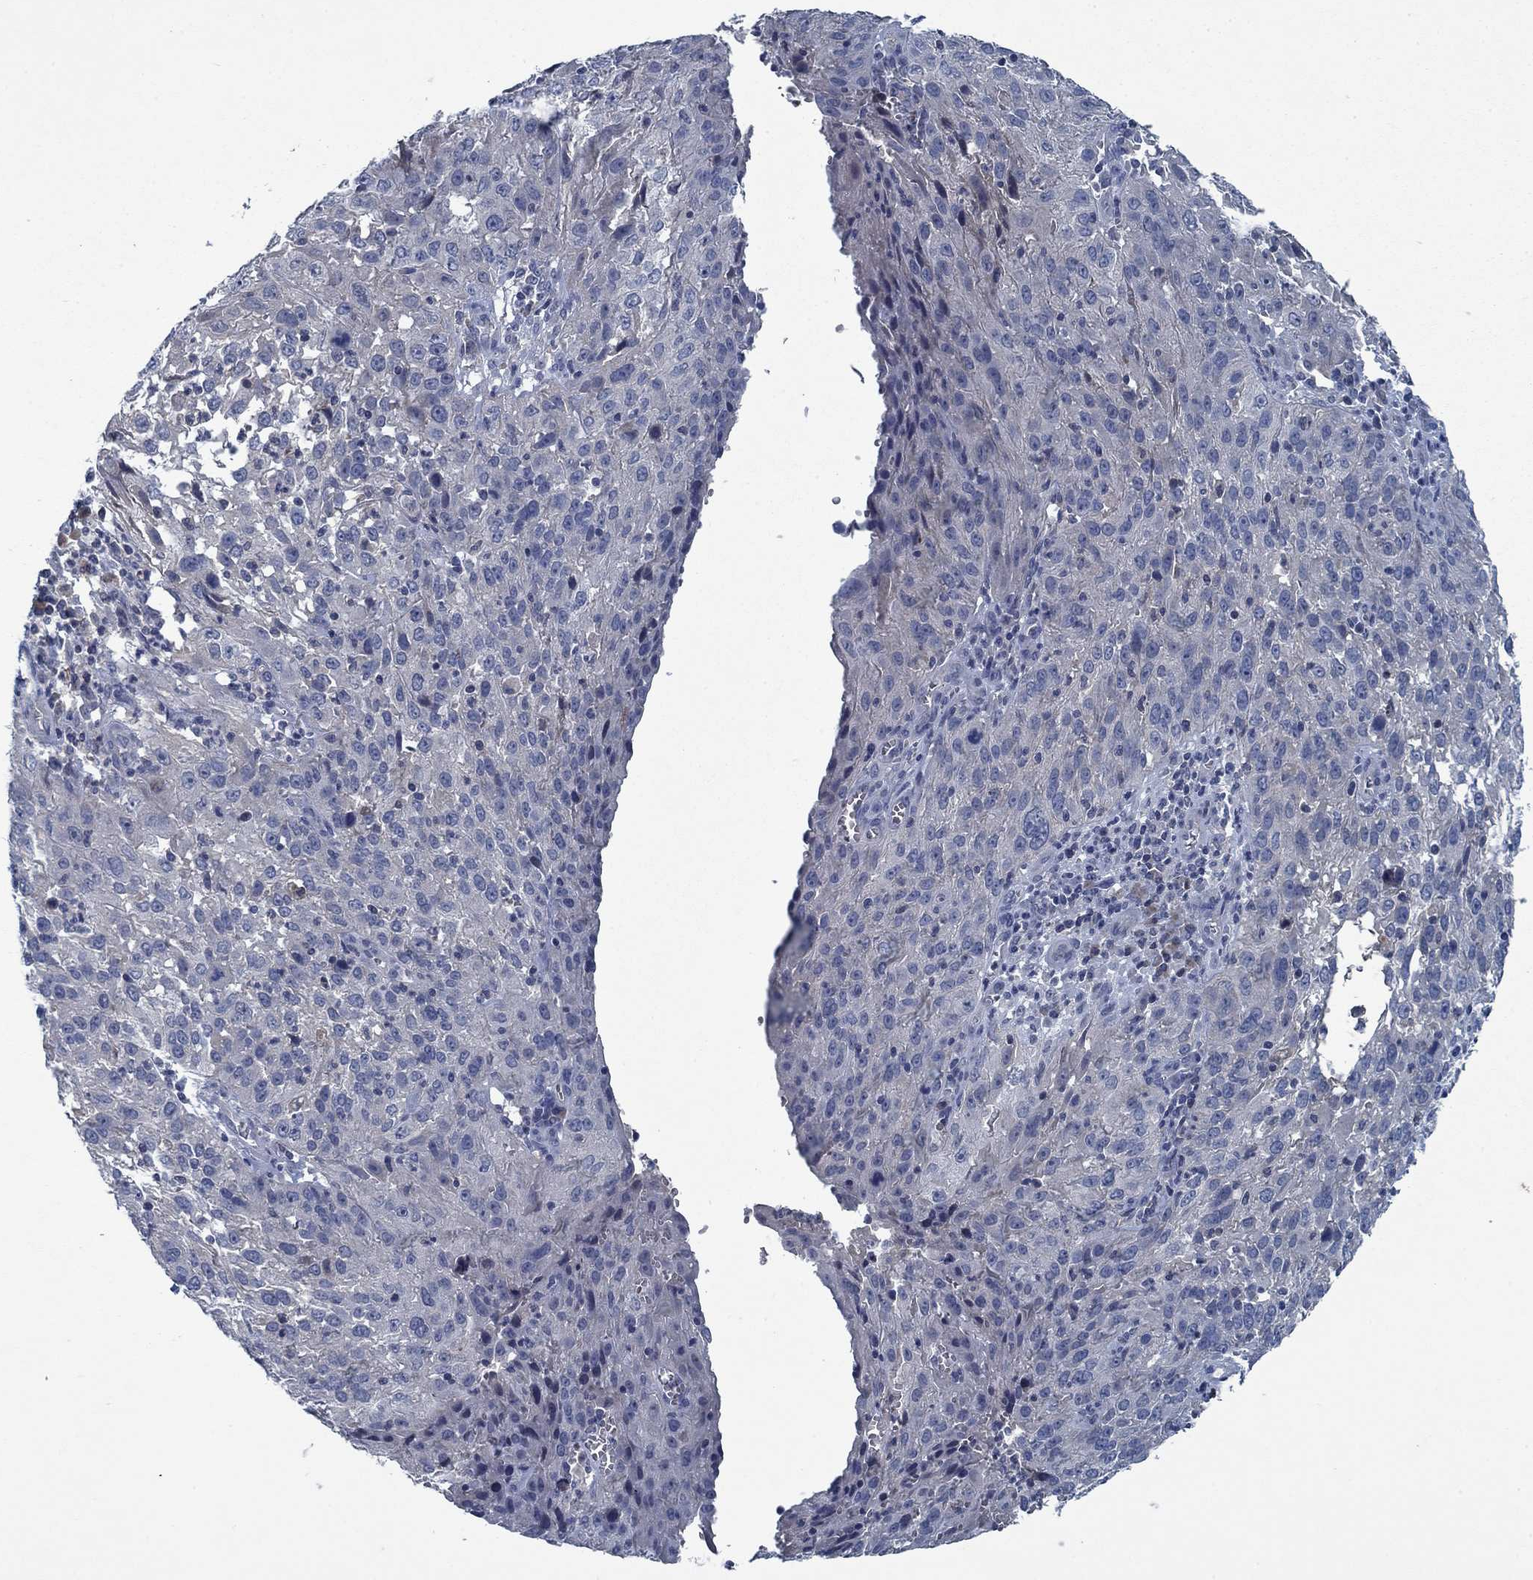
{"staining": {"intensity": "negative", "quantity": "none", "location": "none"}, "tissue": "cervical cancer", "cell_type": "Tumor cells", "image_type": "cancer", "snomed": [{"axis": "morphology", "description": "Squamous cell carcinoma, NOS"}, {"axis": "topography", "description": "Cervix"}], "caption": "Tumor cells show no significant protein positivity in cervical cancer. (Brightfield microscopy of DAB immunohistochemistry (IHC) at high magnification).", "gene": "PNMA8A", "patient": {"sex": "female", "age": 32}}